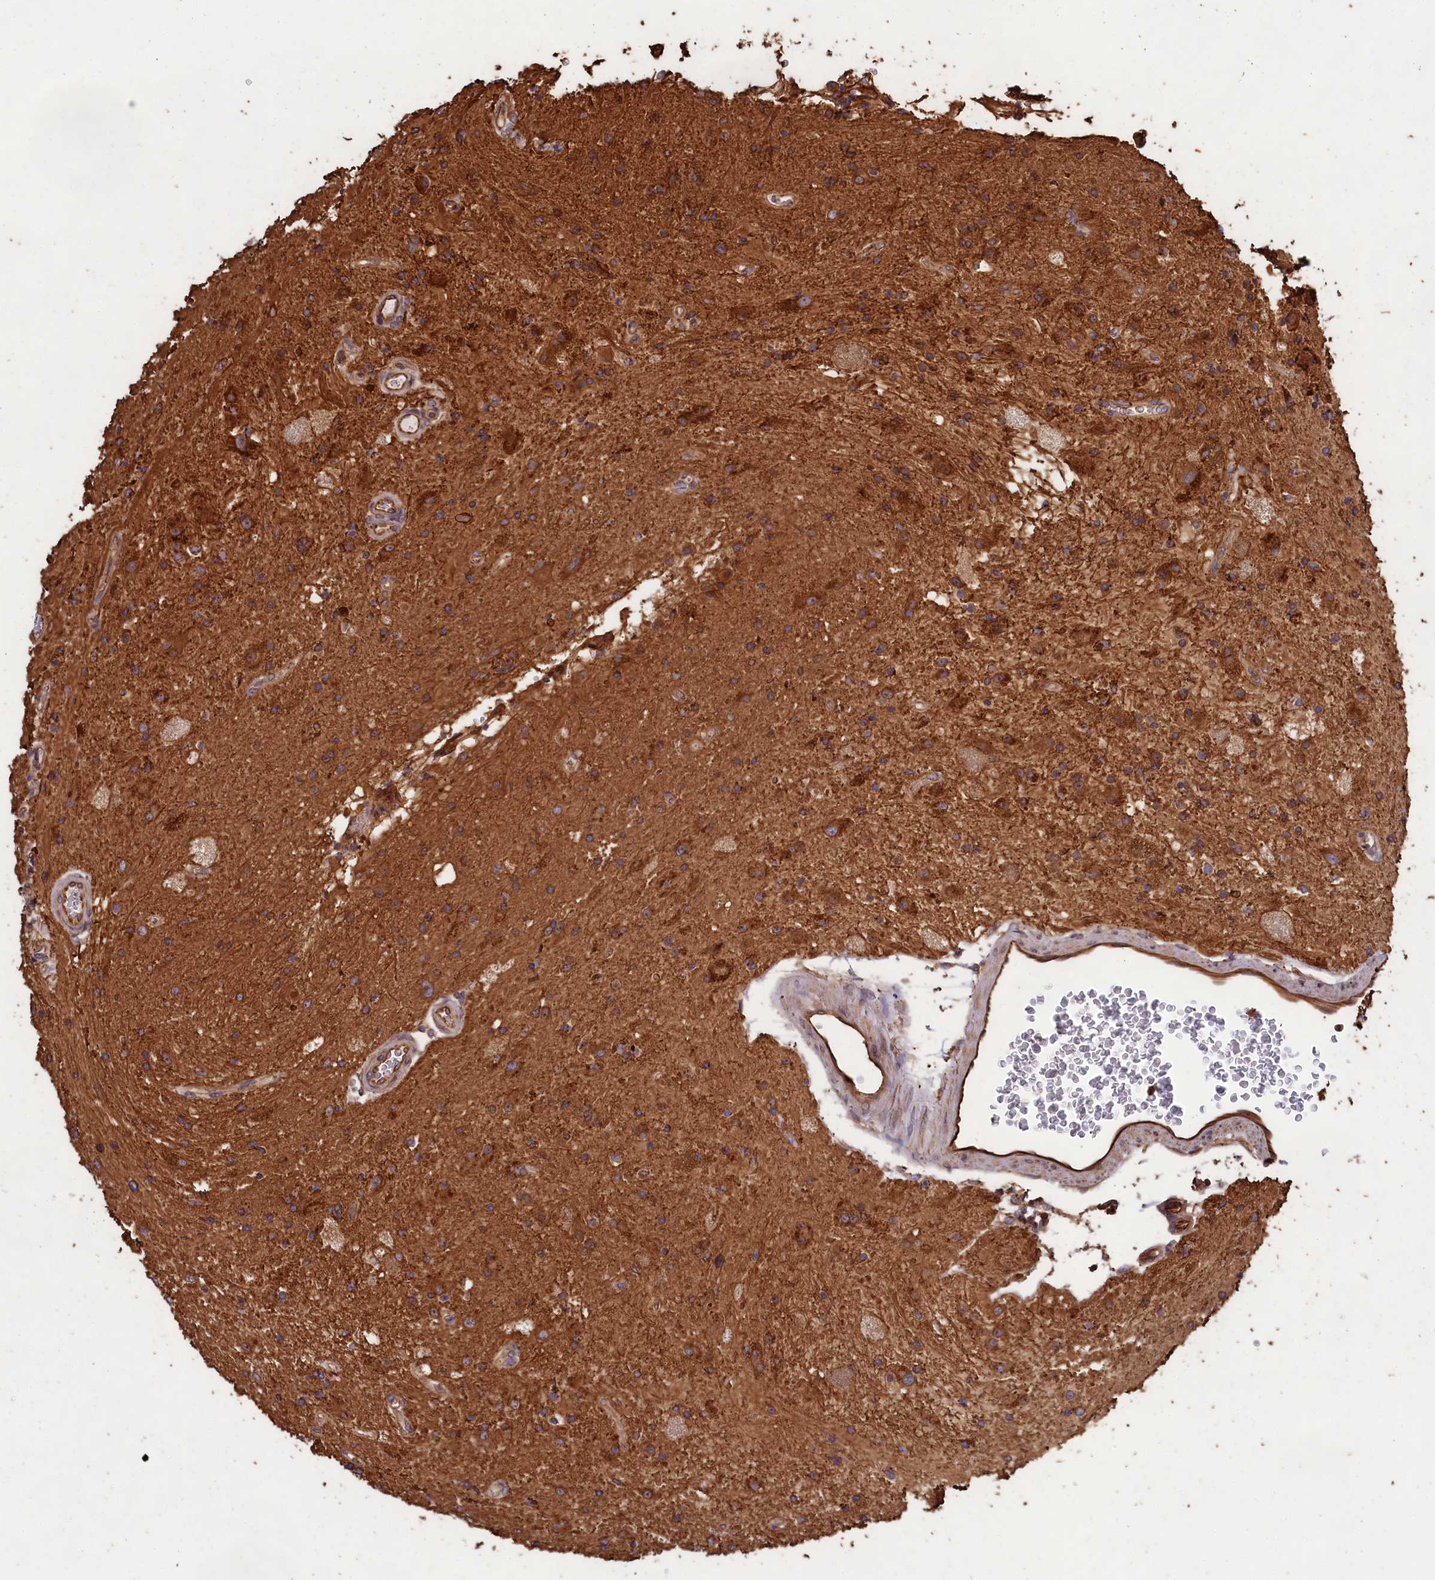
{"staining": {"intensity": "strong", "quantity": ">75%", "location": "cytoplasmic/membranous"}, "tissue": "glioma", "cell_type": "Tumor cells", "image_type": "cancer", "snomed": [{"axis": "morphology", "description": "Glioma, malignant, High grade"}, {"axis": "topography", "description": "Brain"}], "caption": "Human malignant glioma (high-grade) stained with a brown dye demonstrates strong cytoplasmic/membranous positive staining in about >75% of tumor cells.", "gene": "CCDC124", "patient": {"sex": "male", "age": 34}}